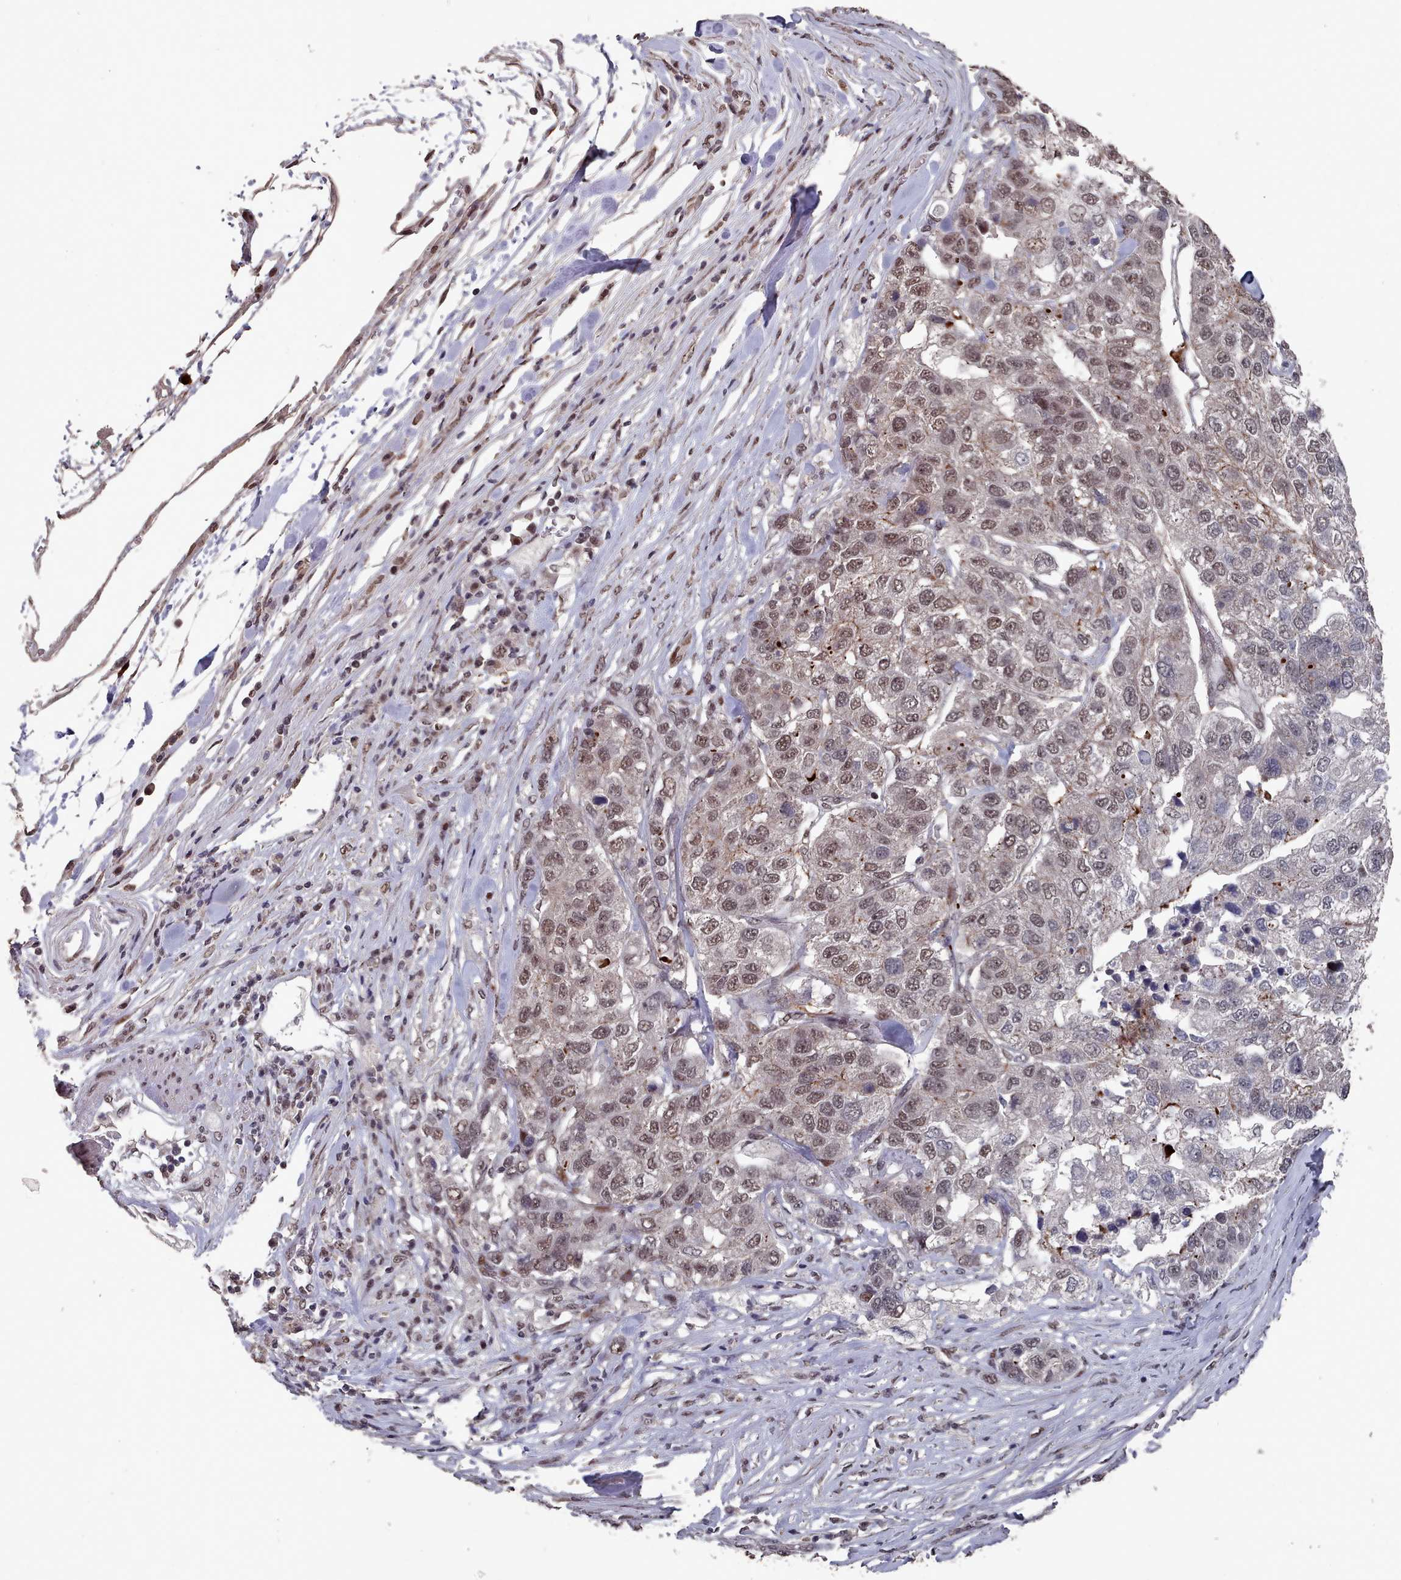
{"staining": {"intensity": "moderate", "quantity": "25%-75%", "location": "nuclear"}, "tissue": "pancreatic cancer", "cell_type": "Tumor cells", "image_type": "cancer", "snomed": [{"axis": "morphology", "description": "Adenocarcinoma, NOS"}, {"axis": "topography", "description": "Pancreas"}], "caption": "The photomicrograph reveals staining of pancreatic cancer, revealing moderate nuclear protein positivity (brown color) within tumor cells.", "gene": "PNRC2", "patient": {"sex": "female", "age": 61}}